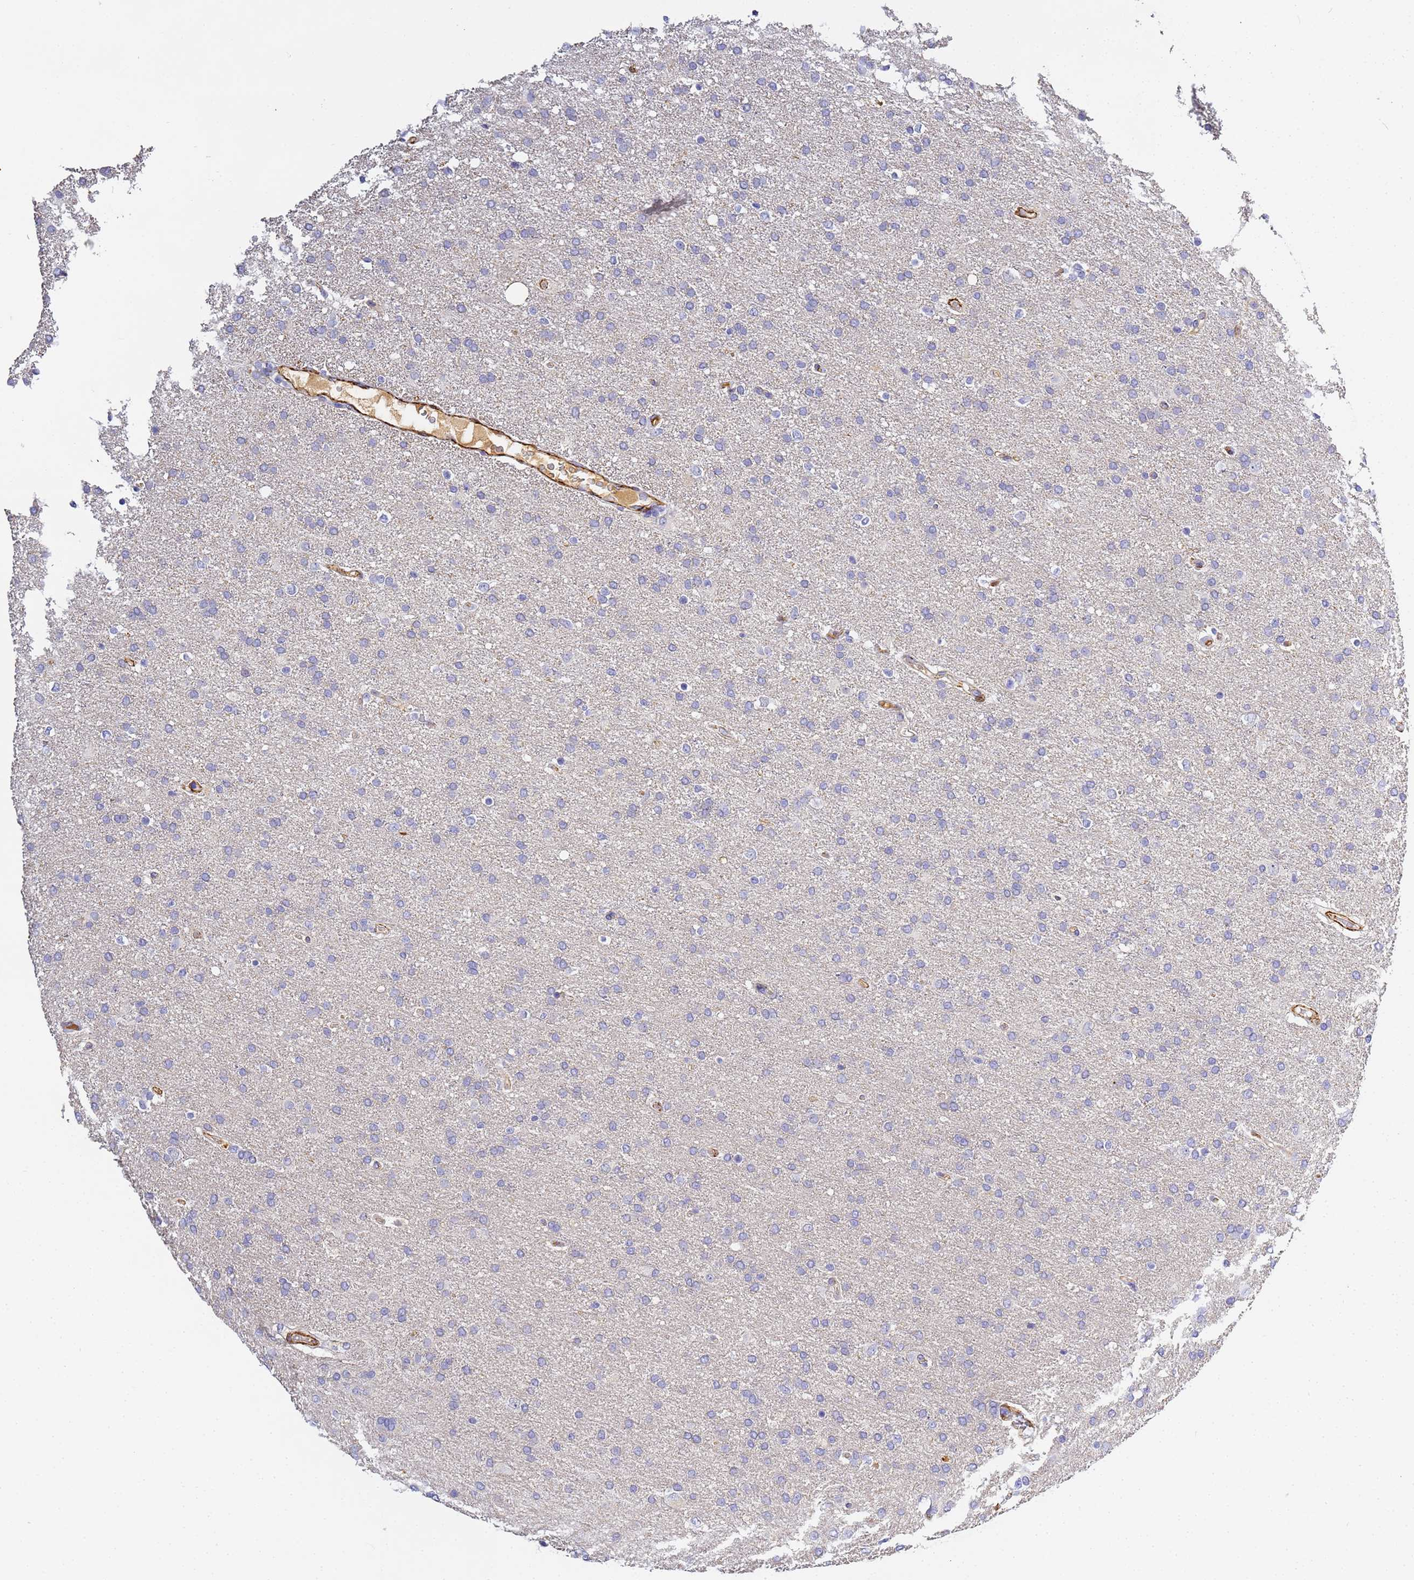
{"staining": {"intensity": "negative", "quantity": "none", "location": "none"}, "tissue": "glioma", "cell_type": "Tumor cells", "image_type": "cancer", "snomed": [{"axis": "morphology", "description": "Glioma, malignant, High grade"}, {"axis": "topography", "description": "Brain"}], "caption": "Human high-grade glioma (malignant) stained for a protein using IHC displays no staining in tumor cells.", "gene": "CFH", "patient": {"sex": "male", "age": 72}}